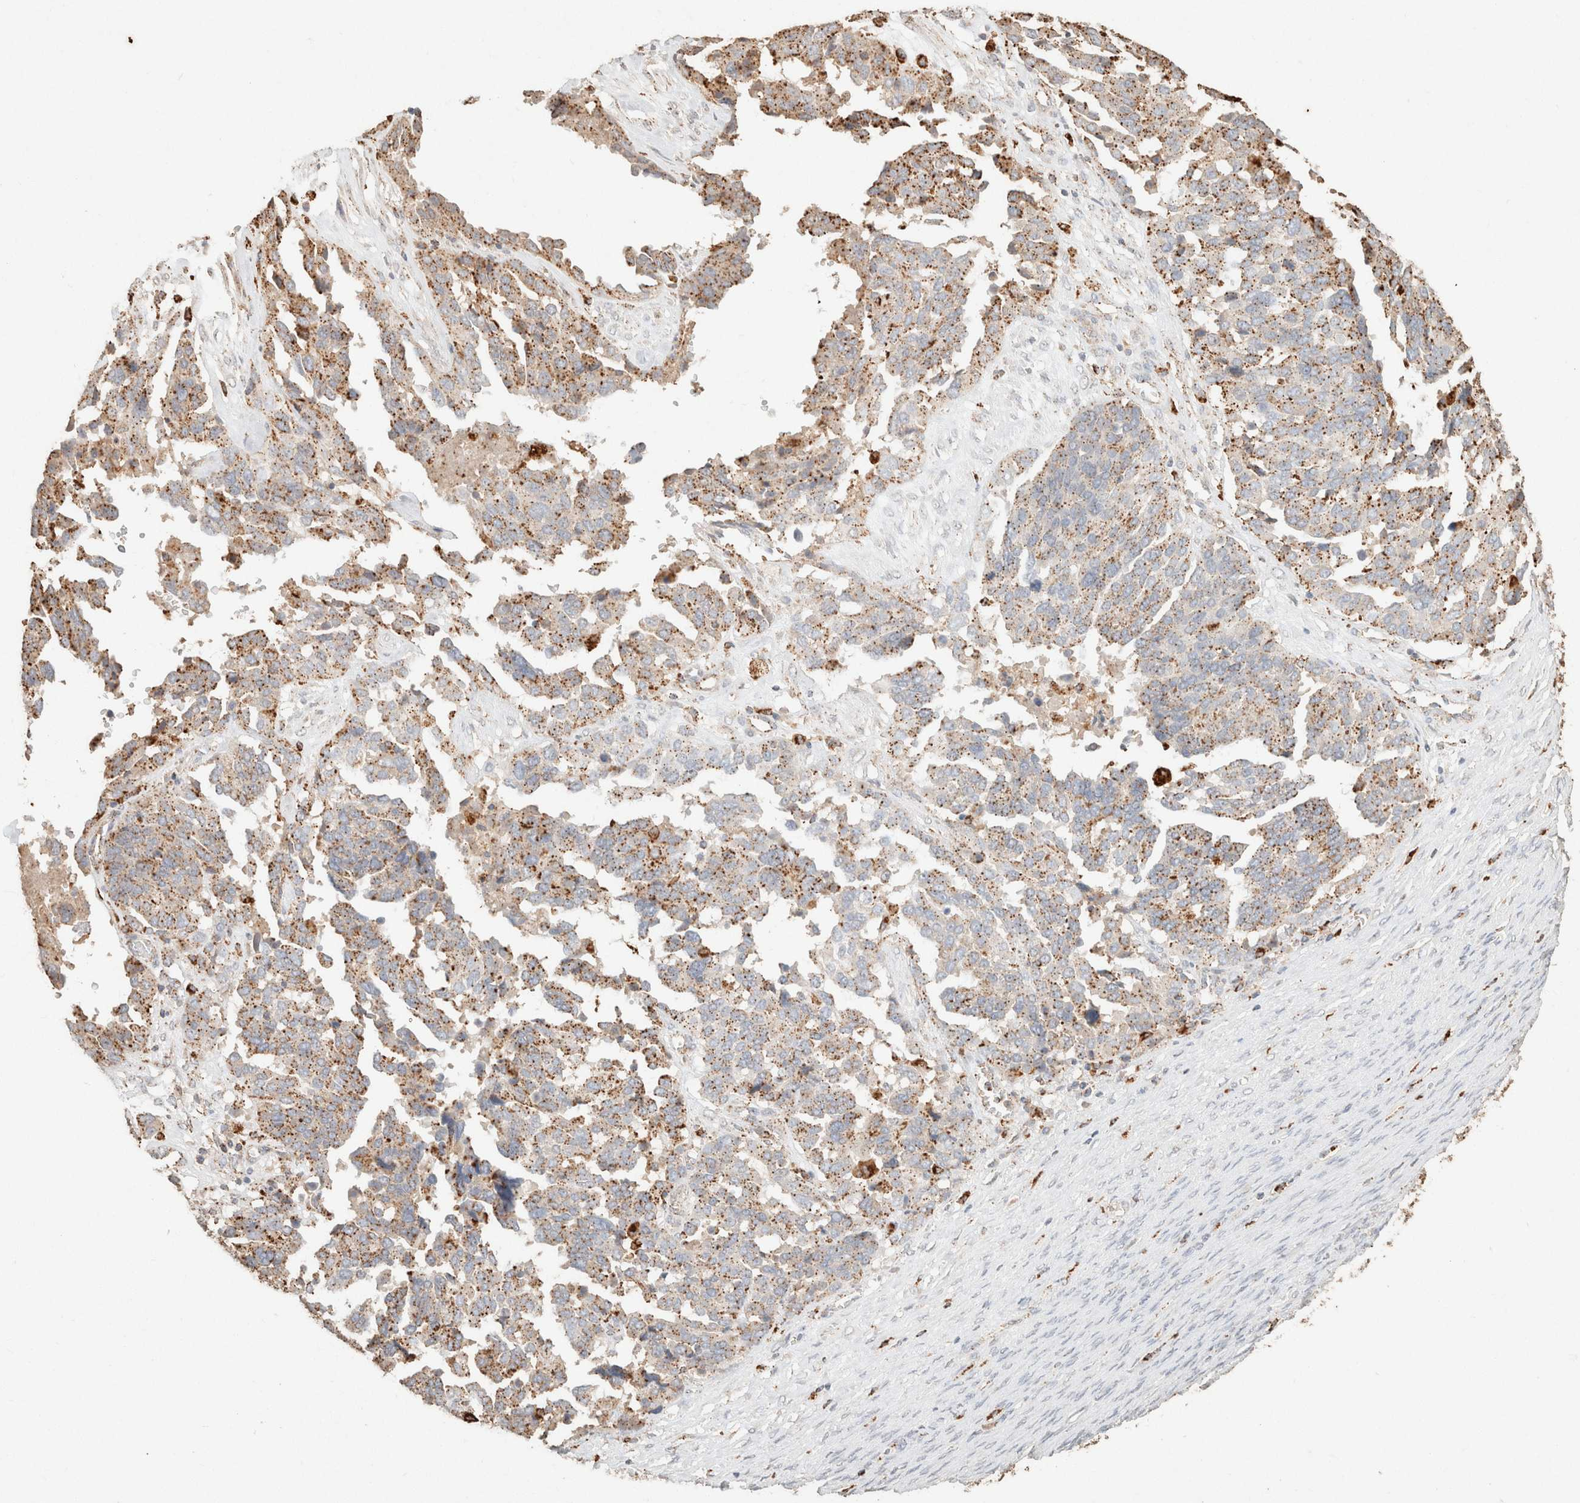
{"staining": {"intensity": "moderate", "quantity": "25%-75%", "location": "cytoplasmic/membranous"}, "tissue": "ovarian cancer", "cell_type": "Tumor cells", "image_type": "cancer", "snomed": [{"axis": "morphology", "description": "Cystadenocarcinoma, serous, NOS"}, {"axis": "topography", "description": "Ovary"}], "caption": "There is medium levels of moderate cytoplasmic/membranous positivity in tumor cells of serous cystadenocarcinoma (ovarian), as demonstrated by immunohistochemical staining (brown color).", "gene": "CTSC", "patient": {"sex": "female", "age": 44}}